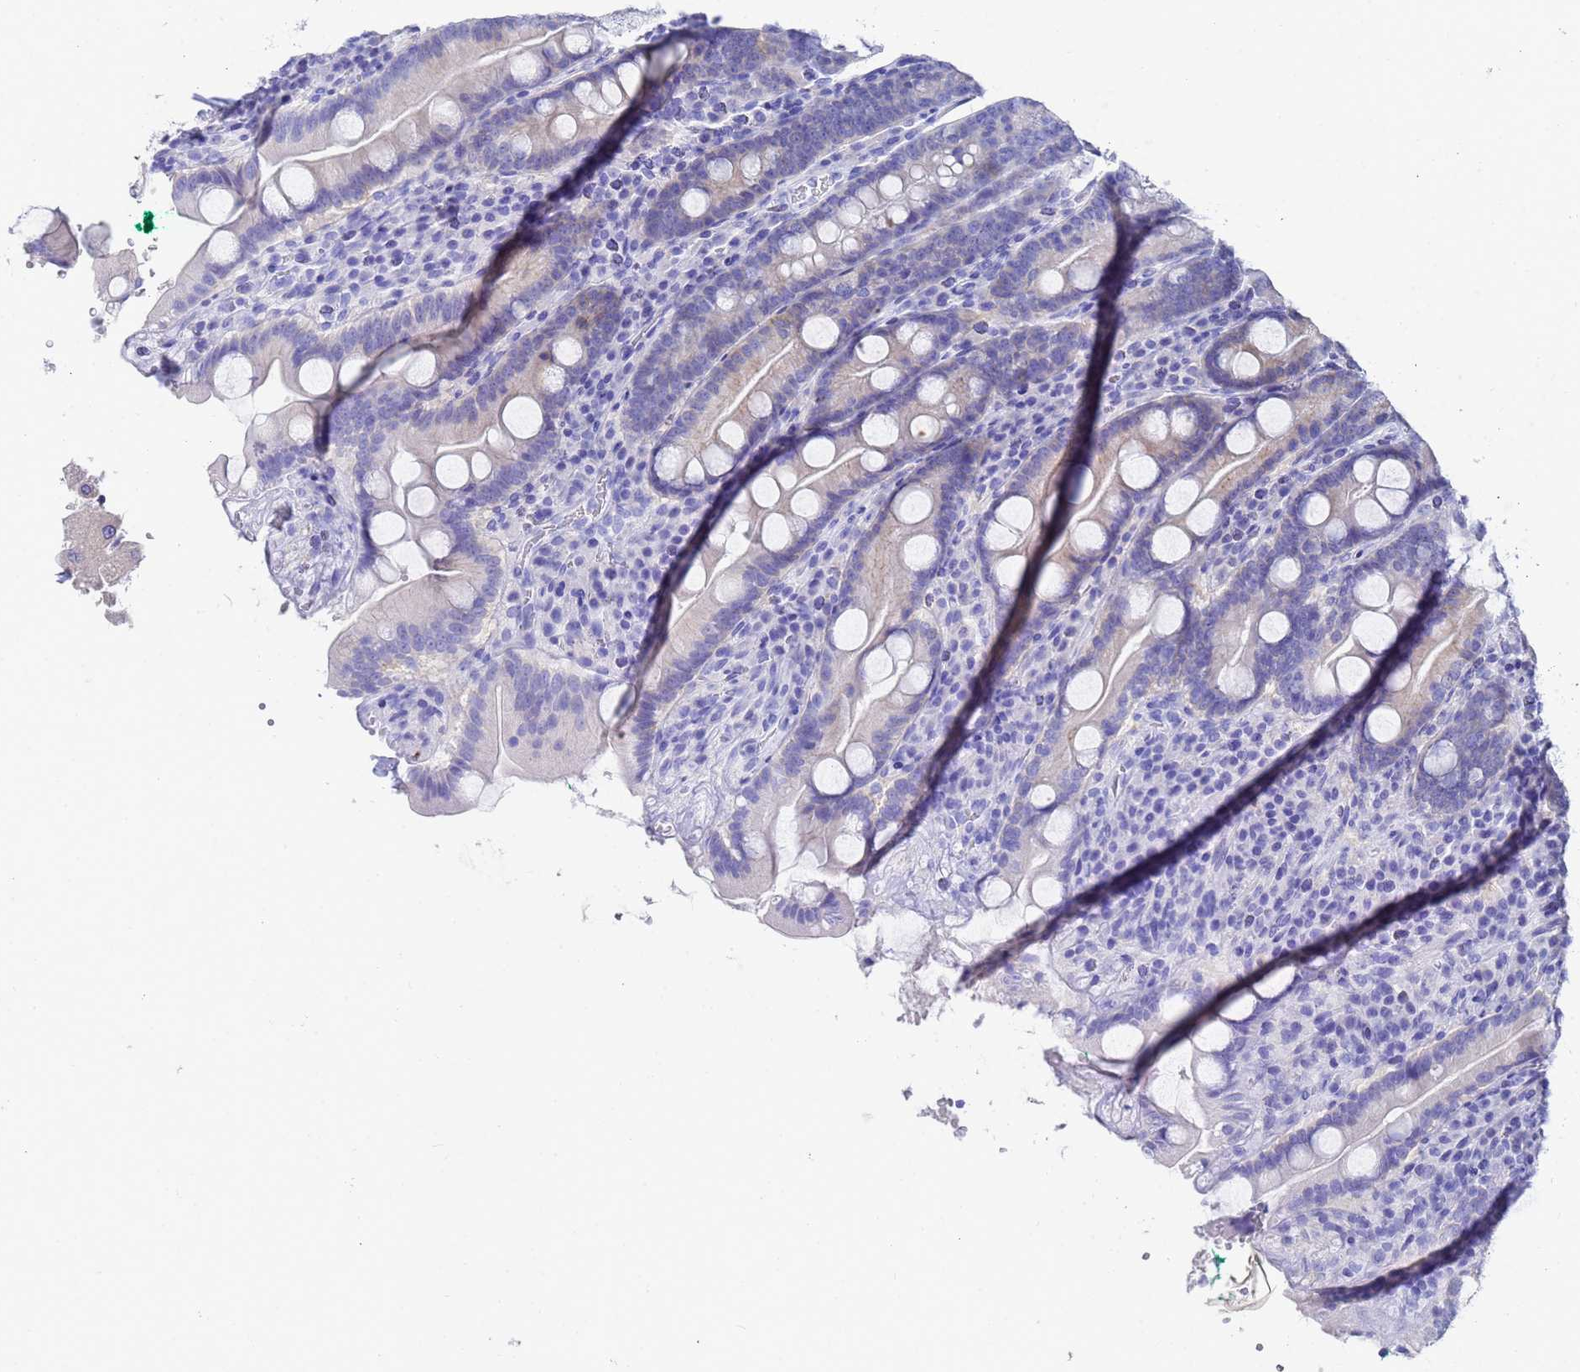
{"staining": {"intensity": "negative", "quantity": "none", "location": "none"}, "tissue": "duodenum", "cell_type": "Glandular cells", "image_type": "normal", "snomed": [{"axis": "morphology", "description": "Normal tissue, NOS"}, {"axis": "topography", "description": "Duodenum"}], "caption": "High power microscopy photomicrograph of an immunohistochemistry (IHC) histopathology image of unremarkable duodenum, revealing no significant positivity in glandular cells.", "gene": "C2orf72", "patient": {"sex": "male", "age": 35}}